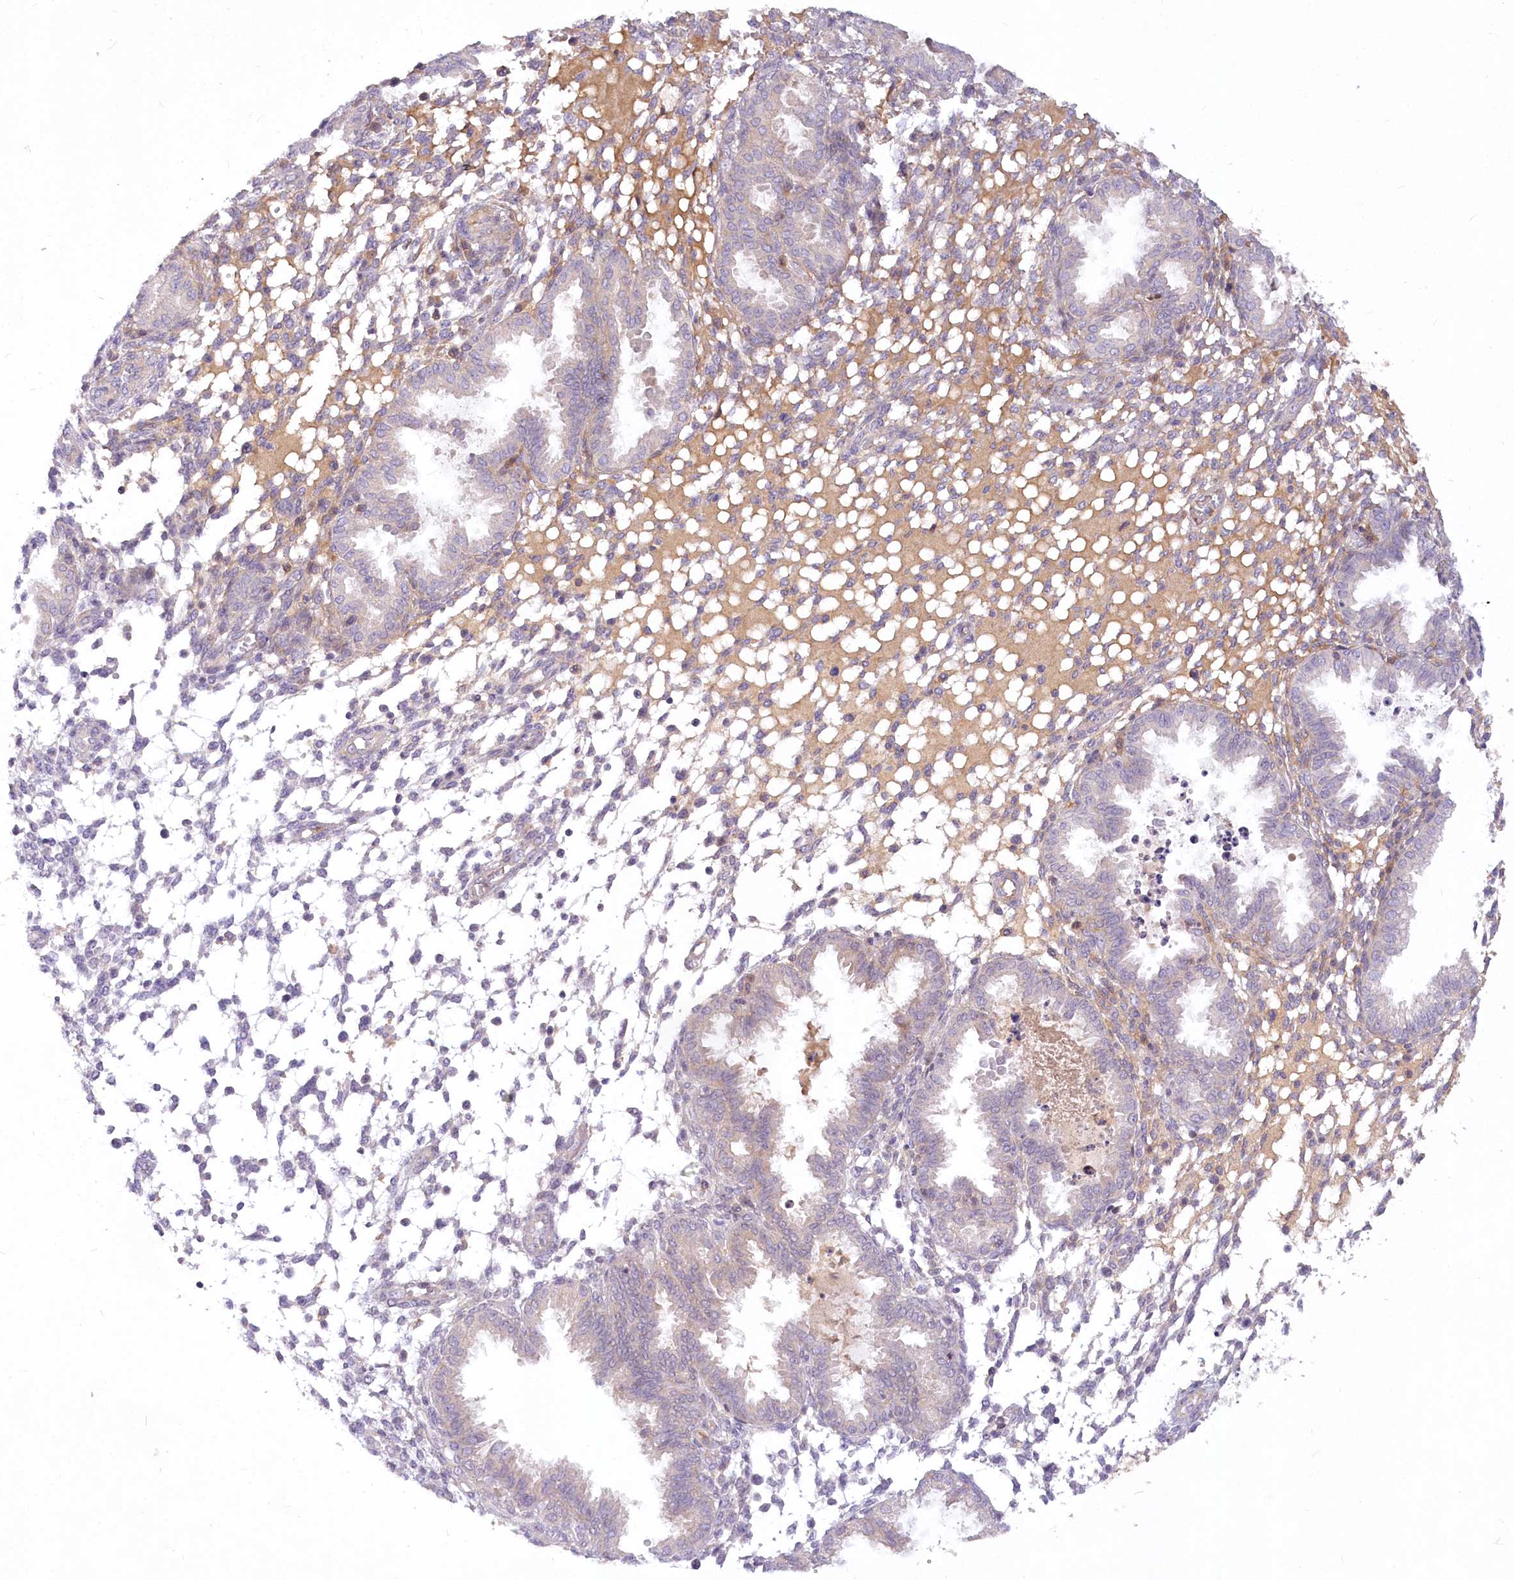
{"staining": {"intensity": "negative", "quantity": "none", "location": "none"}, "tissue": "endometrium", "cell_type": "Cells in endometrial stroma", "image_type": "normal", "snomed": [{"axis": "morphology", "description": "Normal tissue, NOS"}, {"axis": "topography", "description": "Endometrium"}], "caption": "Immunohistochemistry histopathology image of normal endometrium: human endometrium stained with DAB demonstrates no significant protein staining in cells in endometrial stroma. (Immunohistochemistry (ihc), brightfield microscopy, high magnification).", "gene": "EFHC2", "patient": {"sex": "female", "age": 33}}